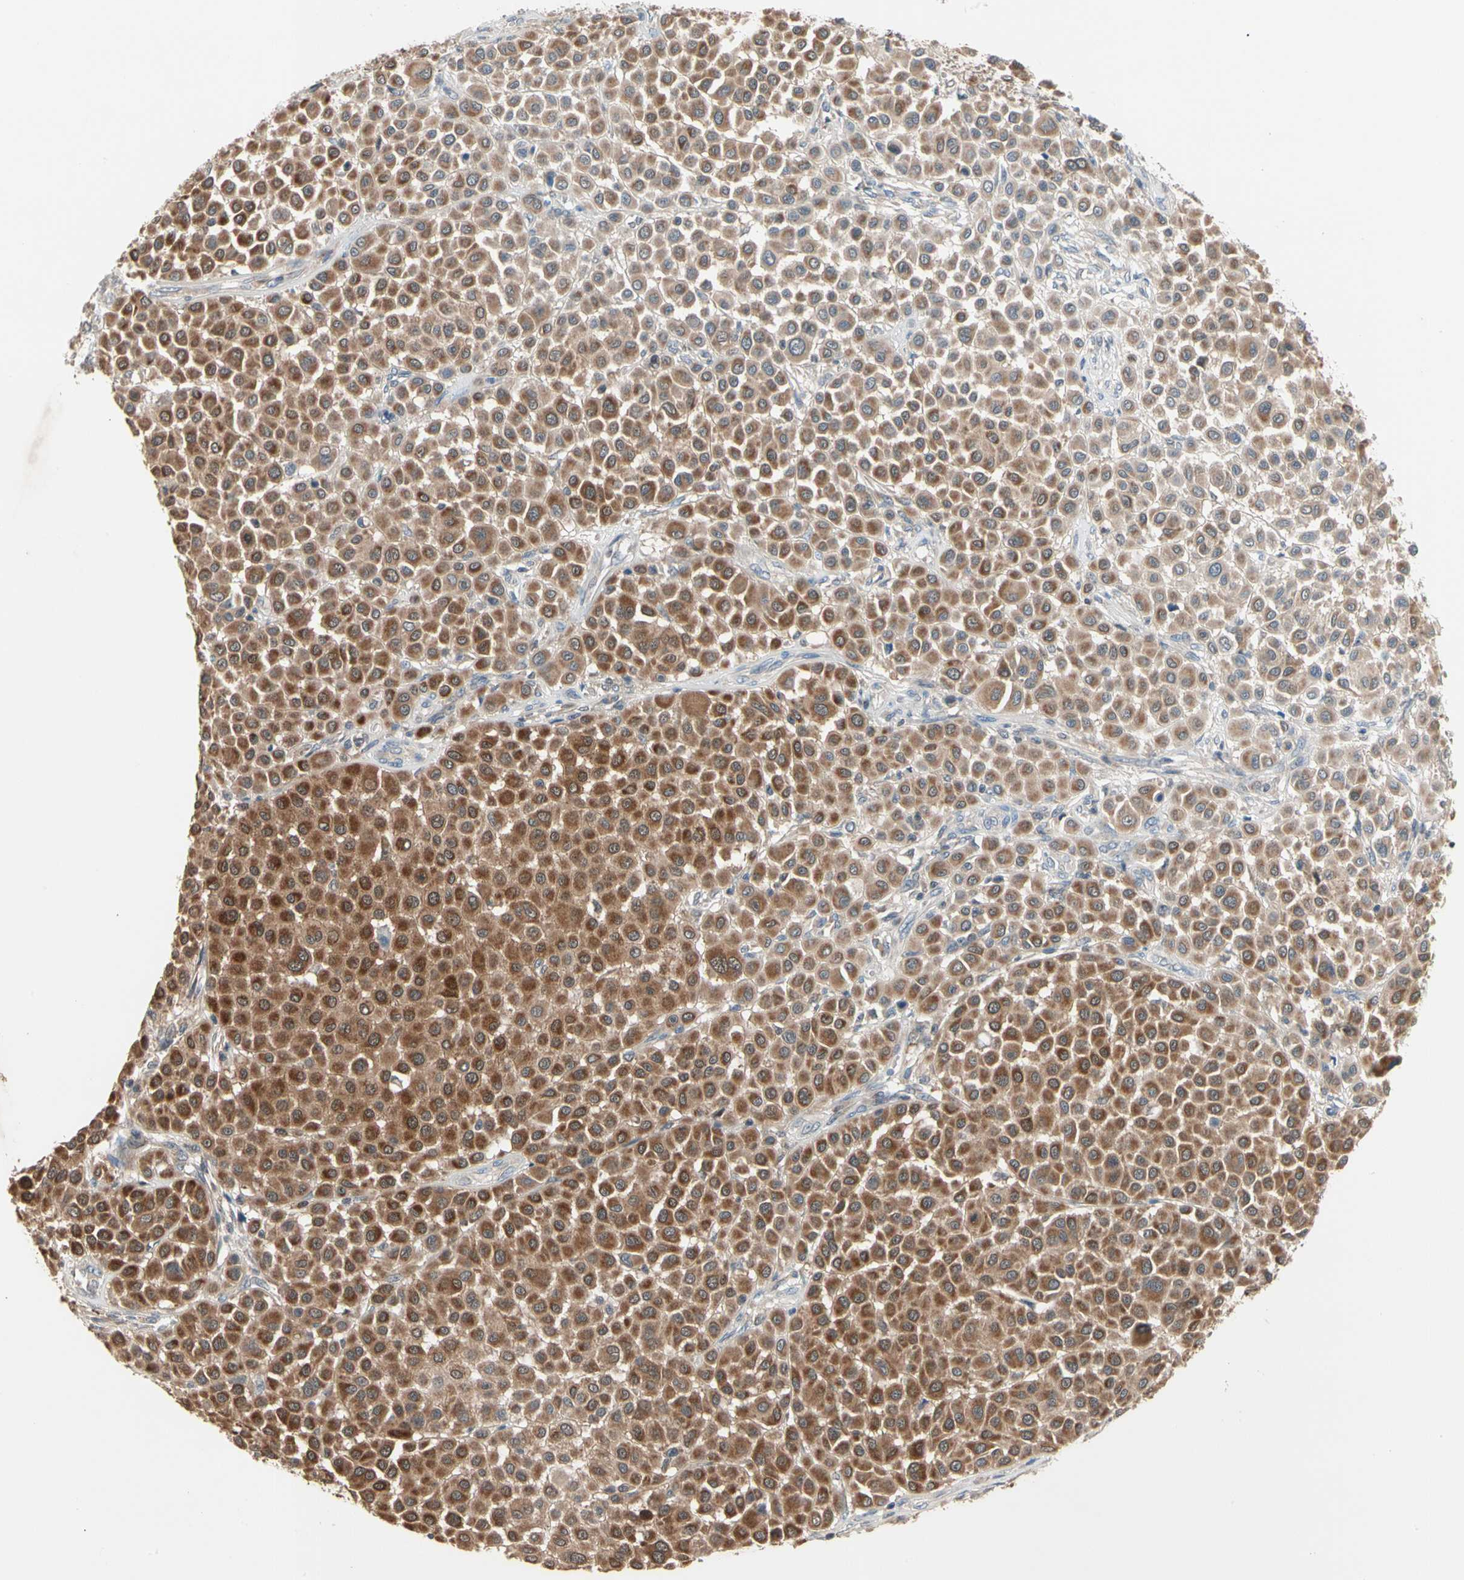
{"staining": {"intensity": "strong", "quantity": ">75%", "location": "cytoplasmic/membranous"}, "tissue": "melanoma", "cell_type": "Tumor cells", "image_type": "cancer", "snomed": [{"axis": "morphology", "description": "Malignant melanoma, Metastatic site"}, {"axis": "topography", "description": "Soft tissue"}], "caption": "A high-resolution image shows immunohistochemistry staining of melanoma, which demonstrates strong cytoplasmic/membranous positivity in about >75% of tumor cells.", "gene": "MTHFS", "patient": {"sex": "male", "age": 41}}